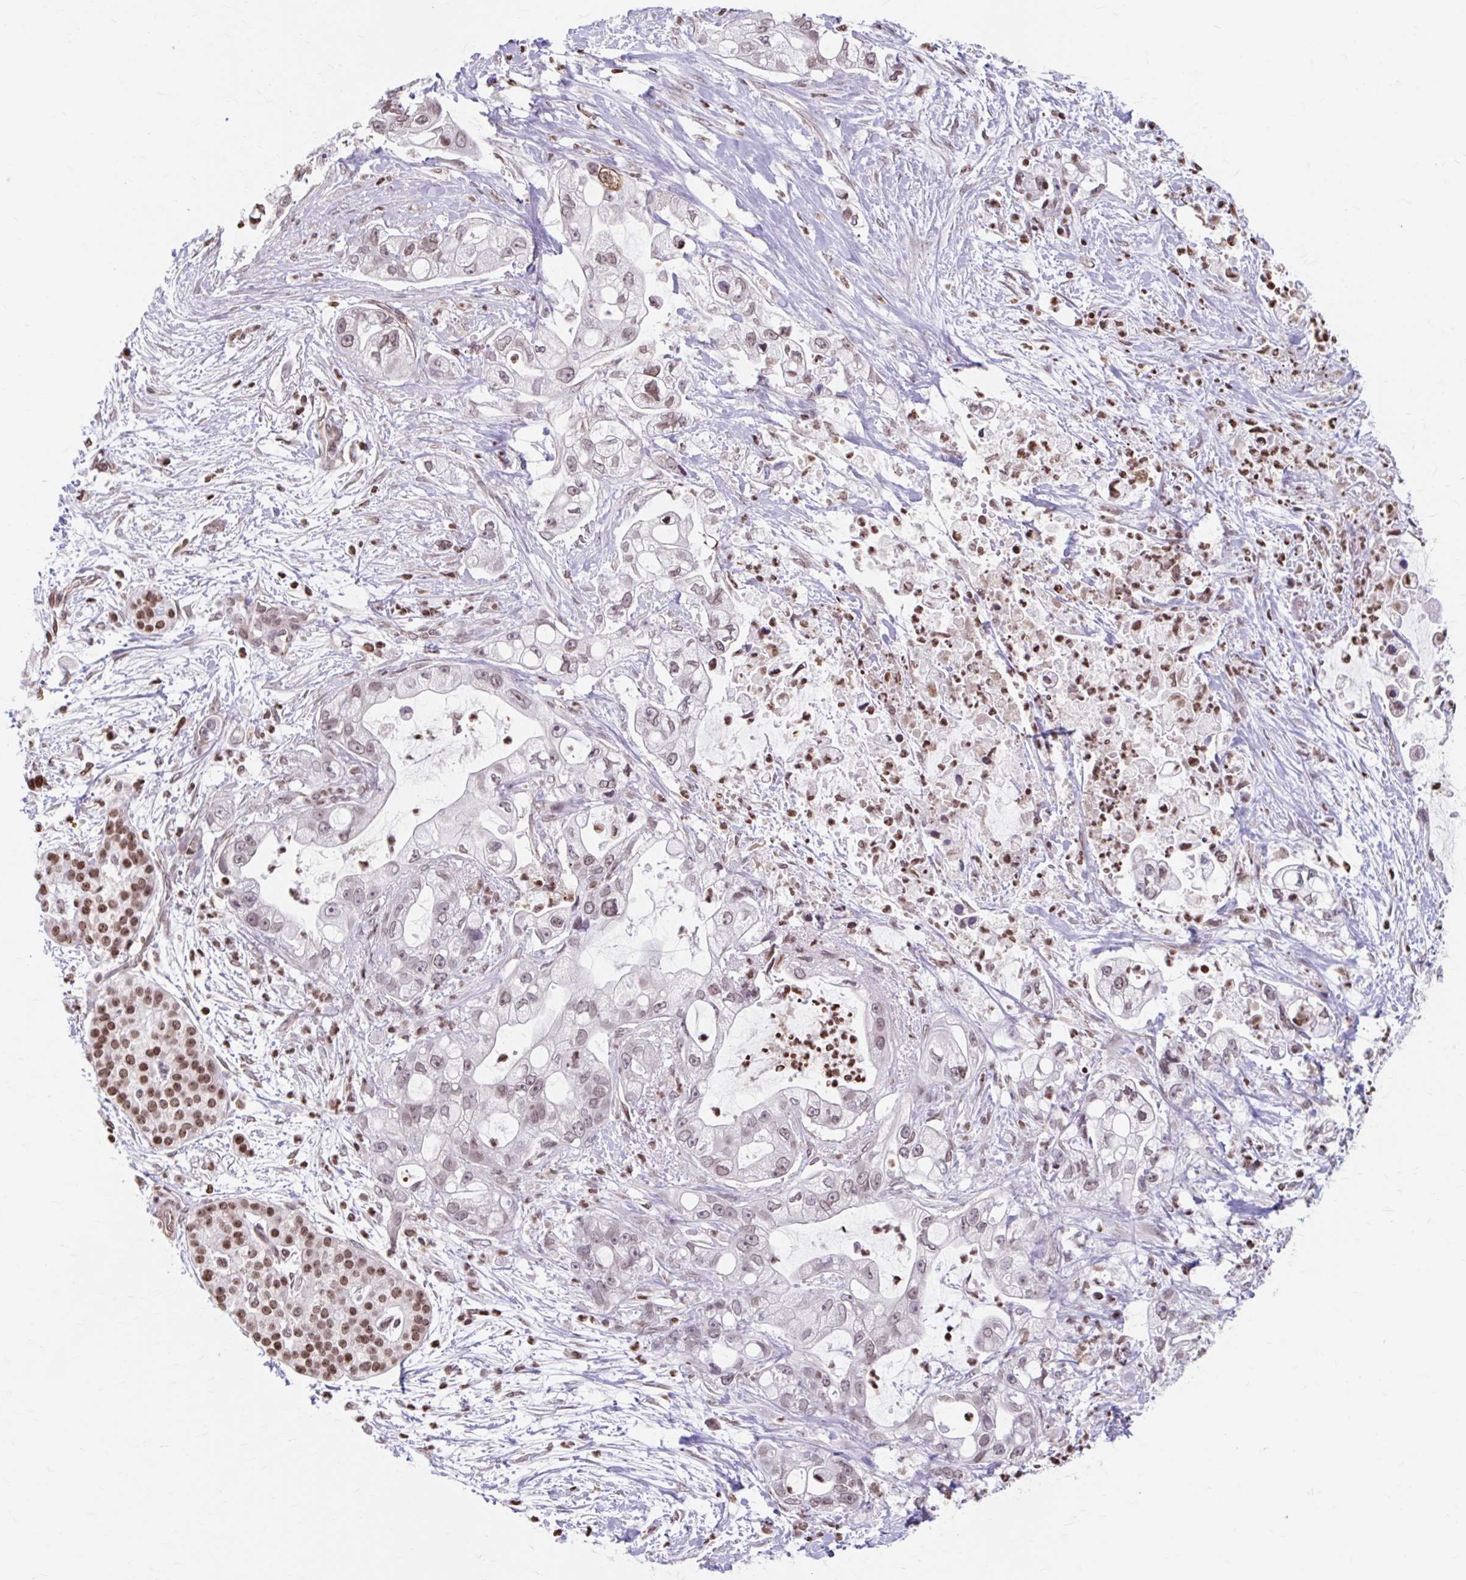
{"staining": {"intensity": "moderate", "quantity": "25%-75%", "location": "nuclear"}, "tissue": "pancreatic cancer", "cell_type": "Tumor cells", "image_type": "cancer", "snomed": [{"axis": "morphology", "description": "Adenocarcinoma, NOS"}, {"axis": "topography", "description": "Pancreas"}], "caption": "The photomicrograph exhibits a brown stain indicating the presence of a protein in the nuclear of tumor cells in pancreatic cancer (adenocarcinoma).", "gene": "ORC3", "patient": {"sex": "female", "age": 69}}